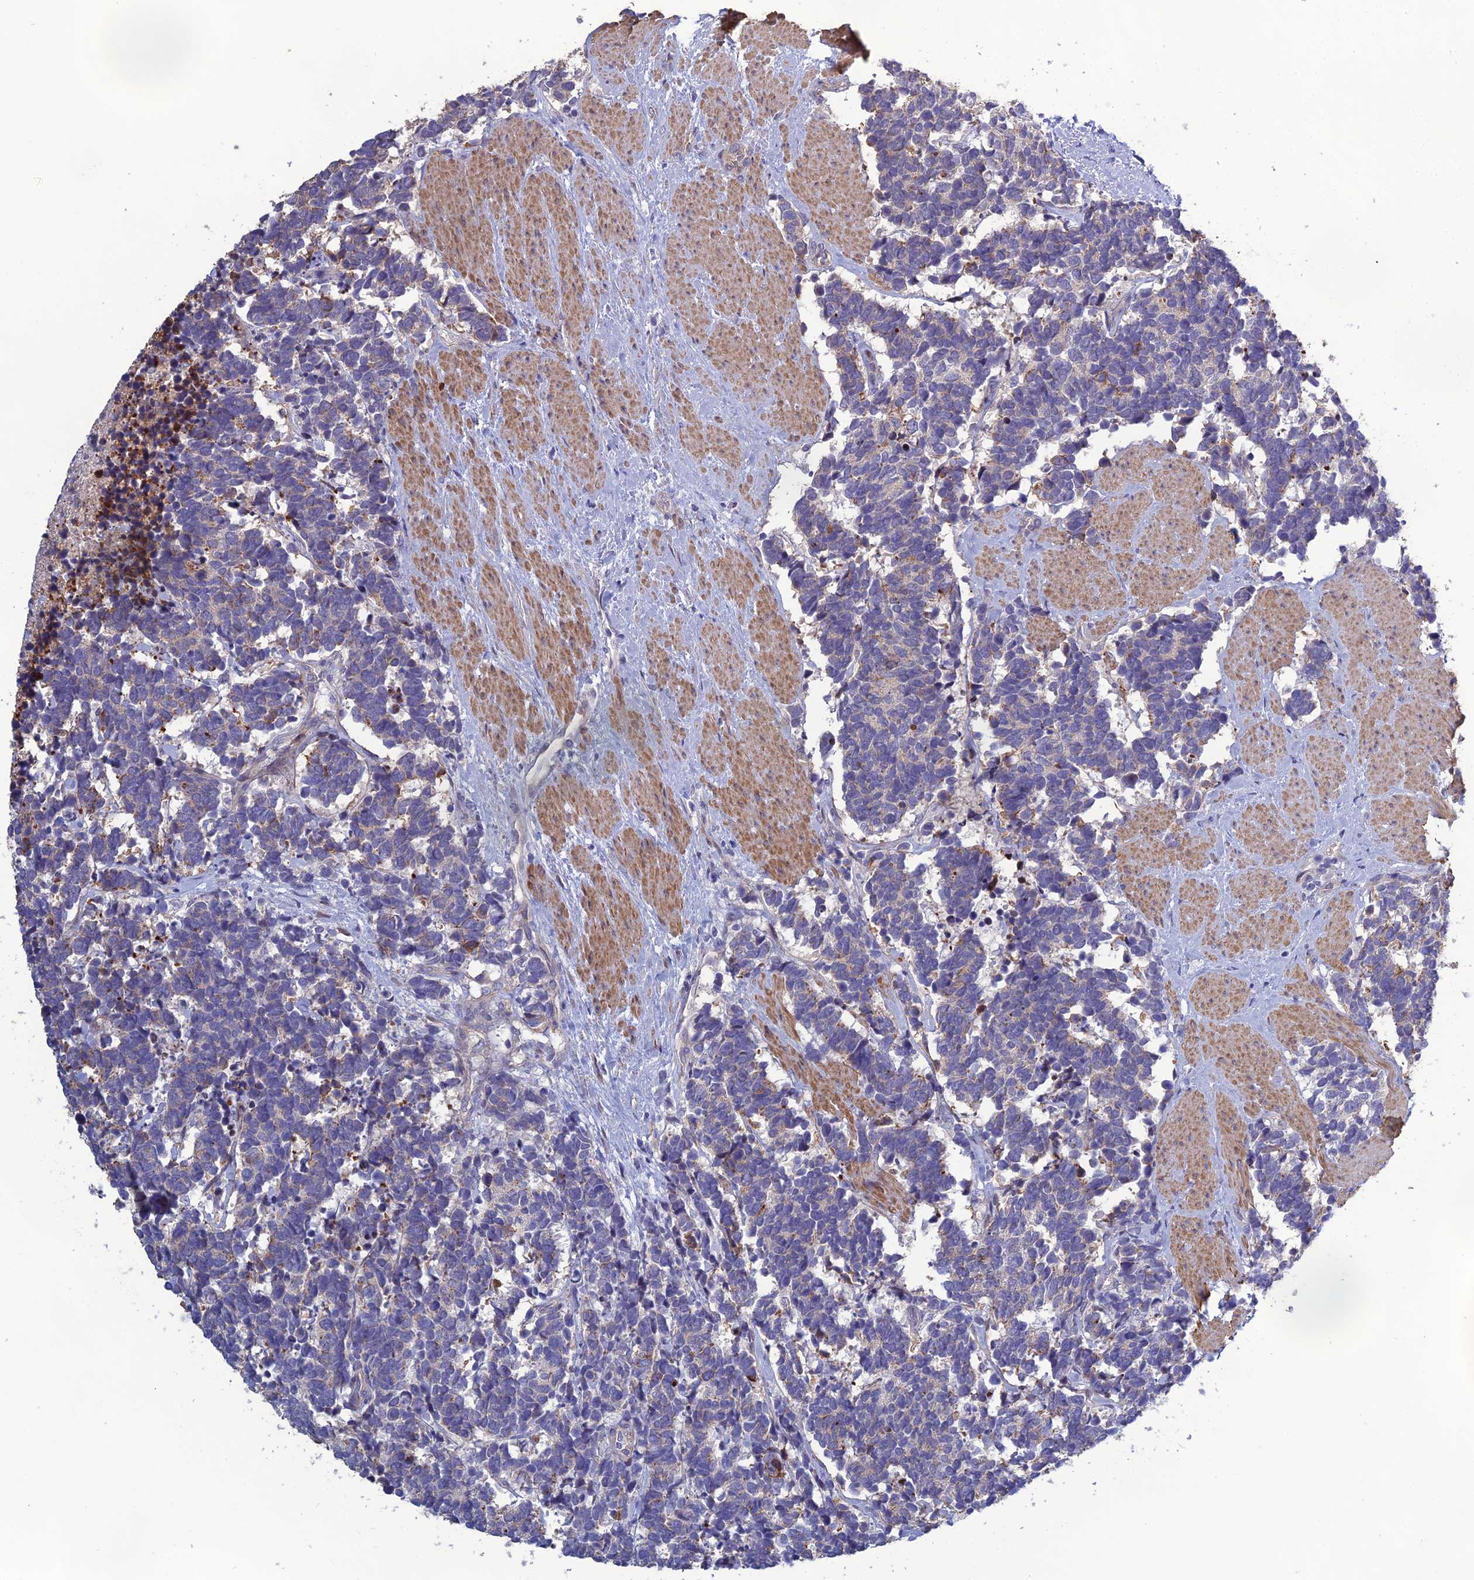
{"staining": {"intensity": "moderate", "quantity": "<25%", "location": "cytoplasmic/membranous"}, "tissue": "carcinoid", "cell_type": "Tumor cells", "image_type": "cancer", "snomed": [{"axis": "morphology", "description": "Carcinoma, NOS"}, {"axis": "morphology", "description": "Carcinoid, malignant, NOS"}, {"axis": "topography", "description": "Prostate"}], "caption": "This histopathology image shows IHC staining of carcinoma, with low moderate cytoplasmic/membranous expression in about <25% of tumor cells.", "gene": "LZTS2", "patient": {"sex": "male", "age": 57}}